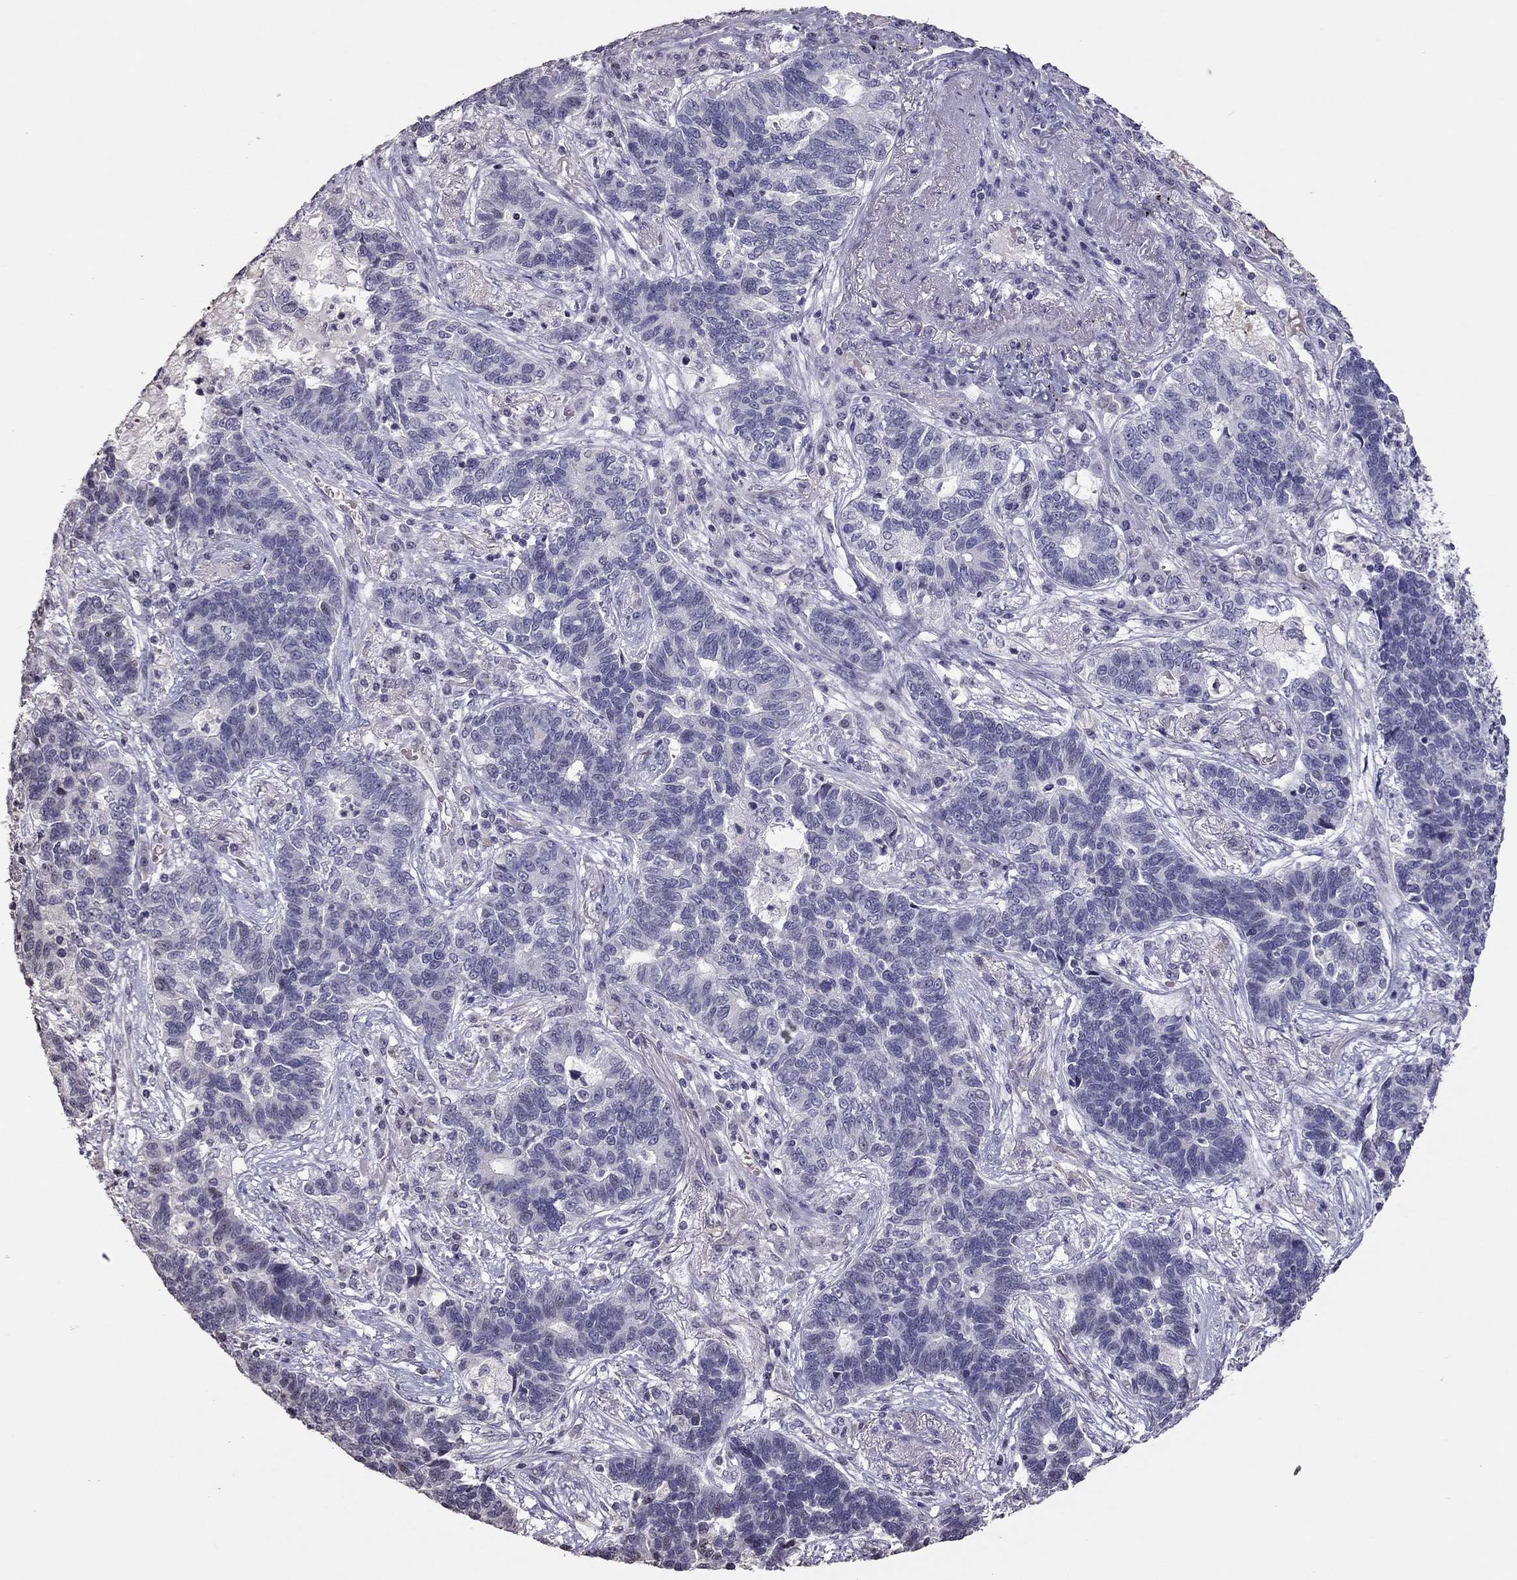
{"staining": {"intensity": "negative", "quantity": "none", "location": "none"}, "tissue": "lung cancer", "cell_type": "Tumor cells", "image_type": "cancer", "snomed": [{"axis": "morphology", "description": "Adenocarcinoma, NOS"}, {"axis": "topography", "description": "Lung"}], "caption": "This is an IHC photomicrograph of human lung cancer. There is no positivity in tumor cells.", "gene": "TSHB", "patient": {"sex": "female", "age": 57}}